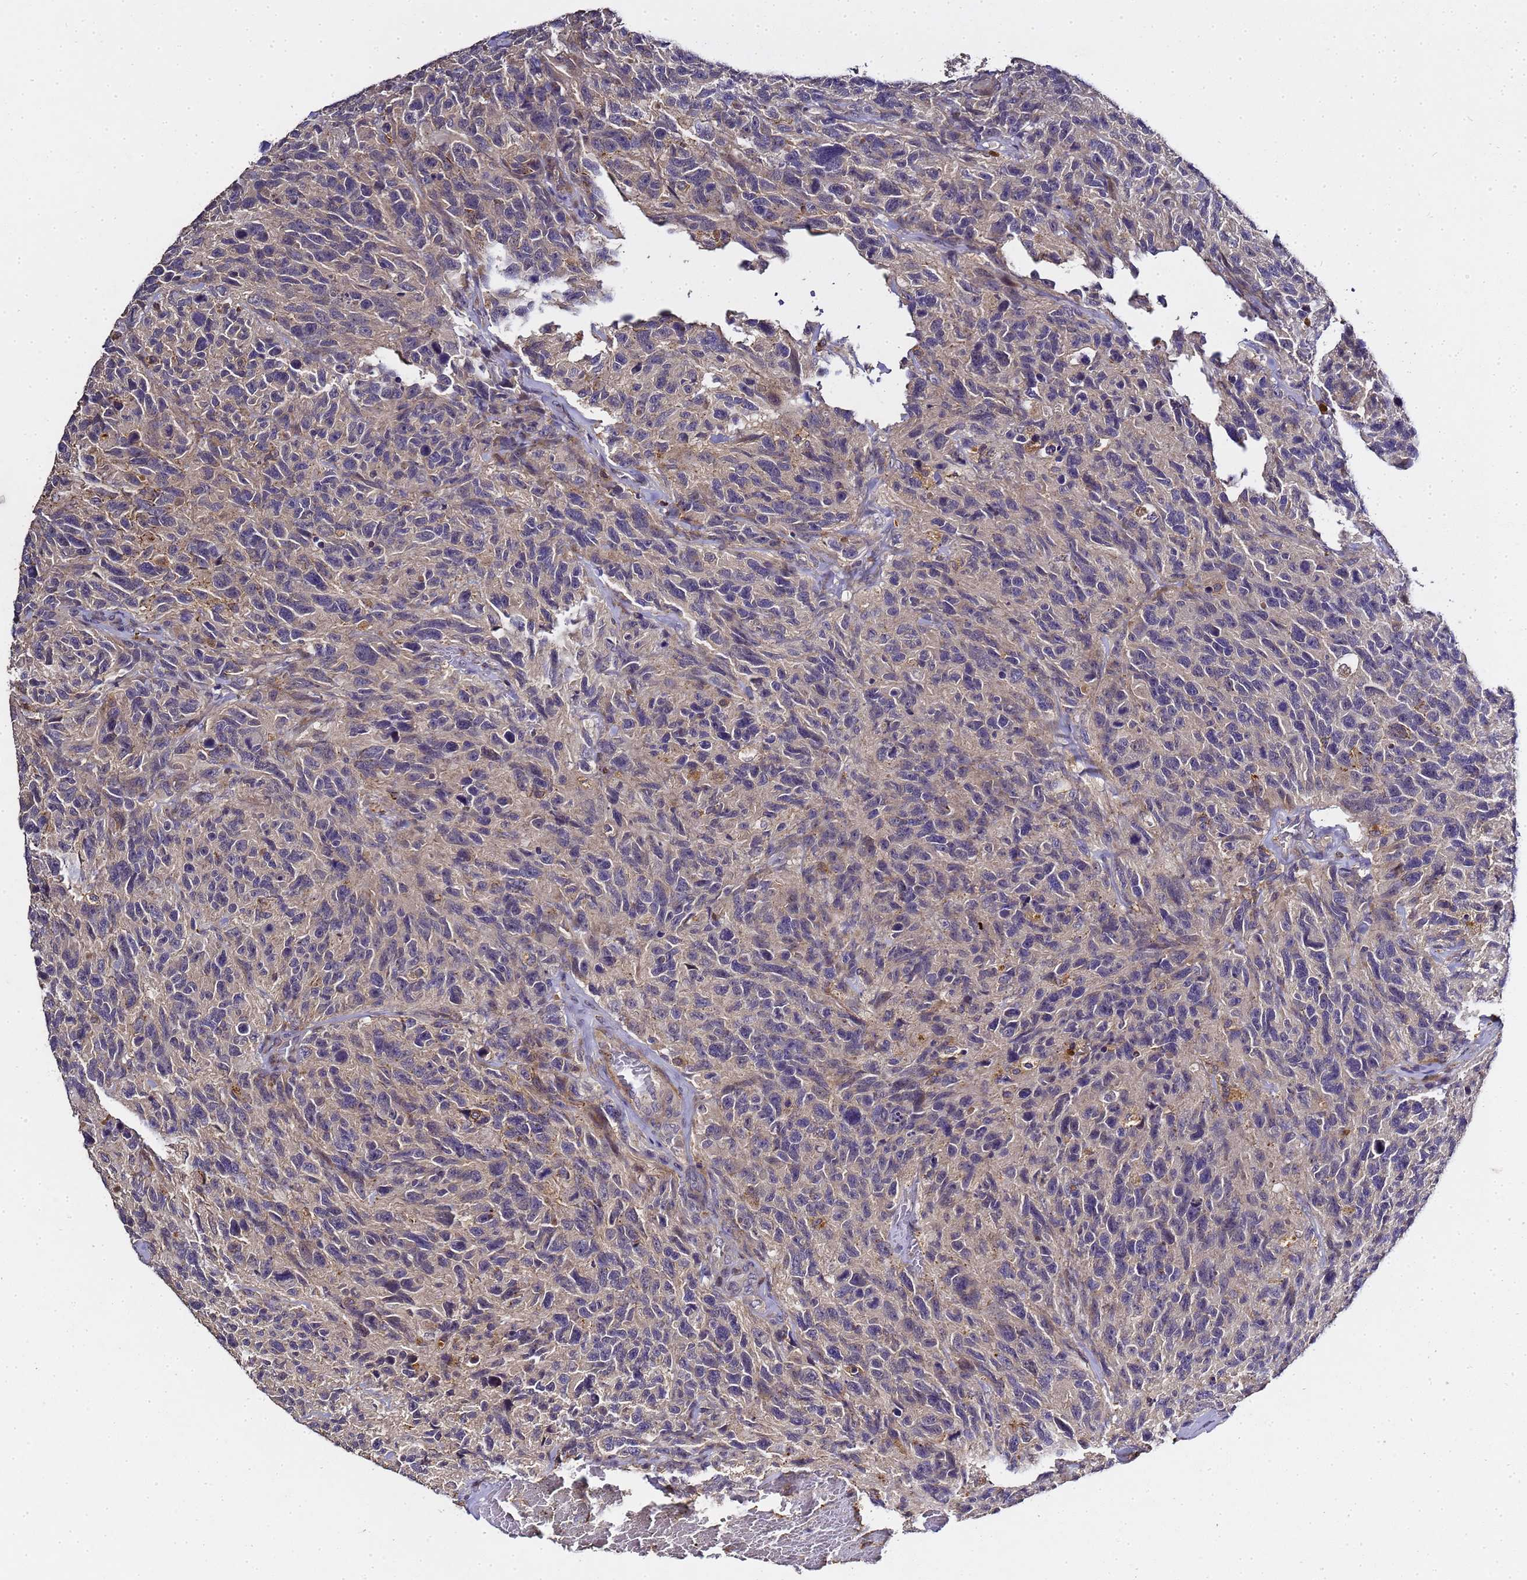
{"staining": {"intensity": "negative", "quantity": "none", "location": "none"}, "tissue": "glioma", "cell_type": "Tumor cells", "image_type": "cancer", "snomed": [{"axis": "morphology", "description": "Glioma, malignant, High grade"}, {"axis": "topography", "description": "Brain"}], "caption": "Immunohistochemistry (IHC) of glioma exhibits no staining in tumor cells. The staining was performed using DAB to visualize the protein expression in brown, while the nuclei were stained in blue with hematoxylin (Magnification: 20x).", "gene": "LGI4", "patient": {"sex": "male", "age": 69}}